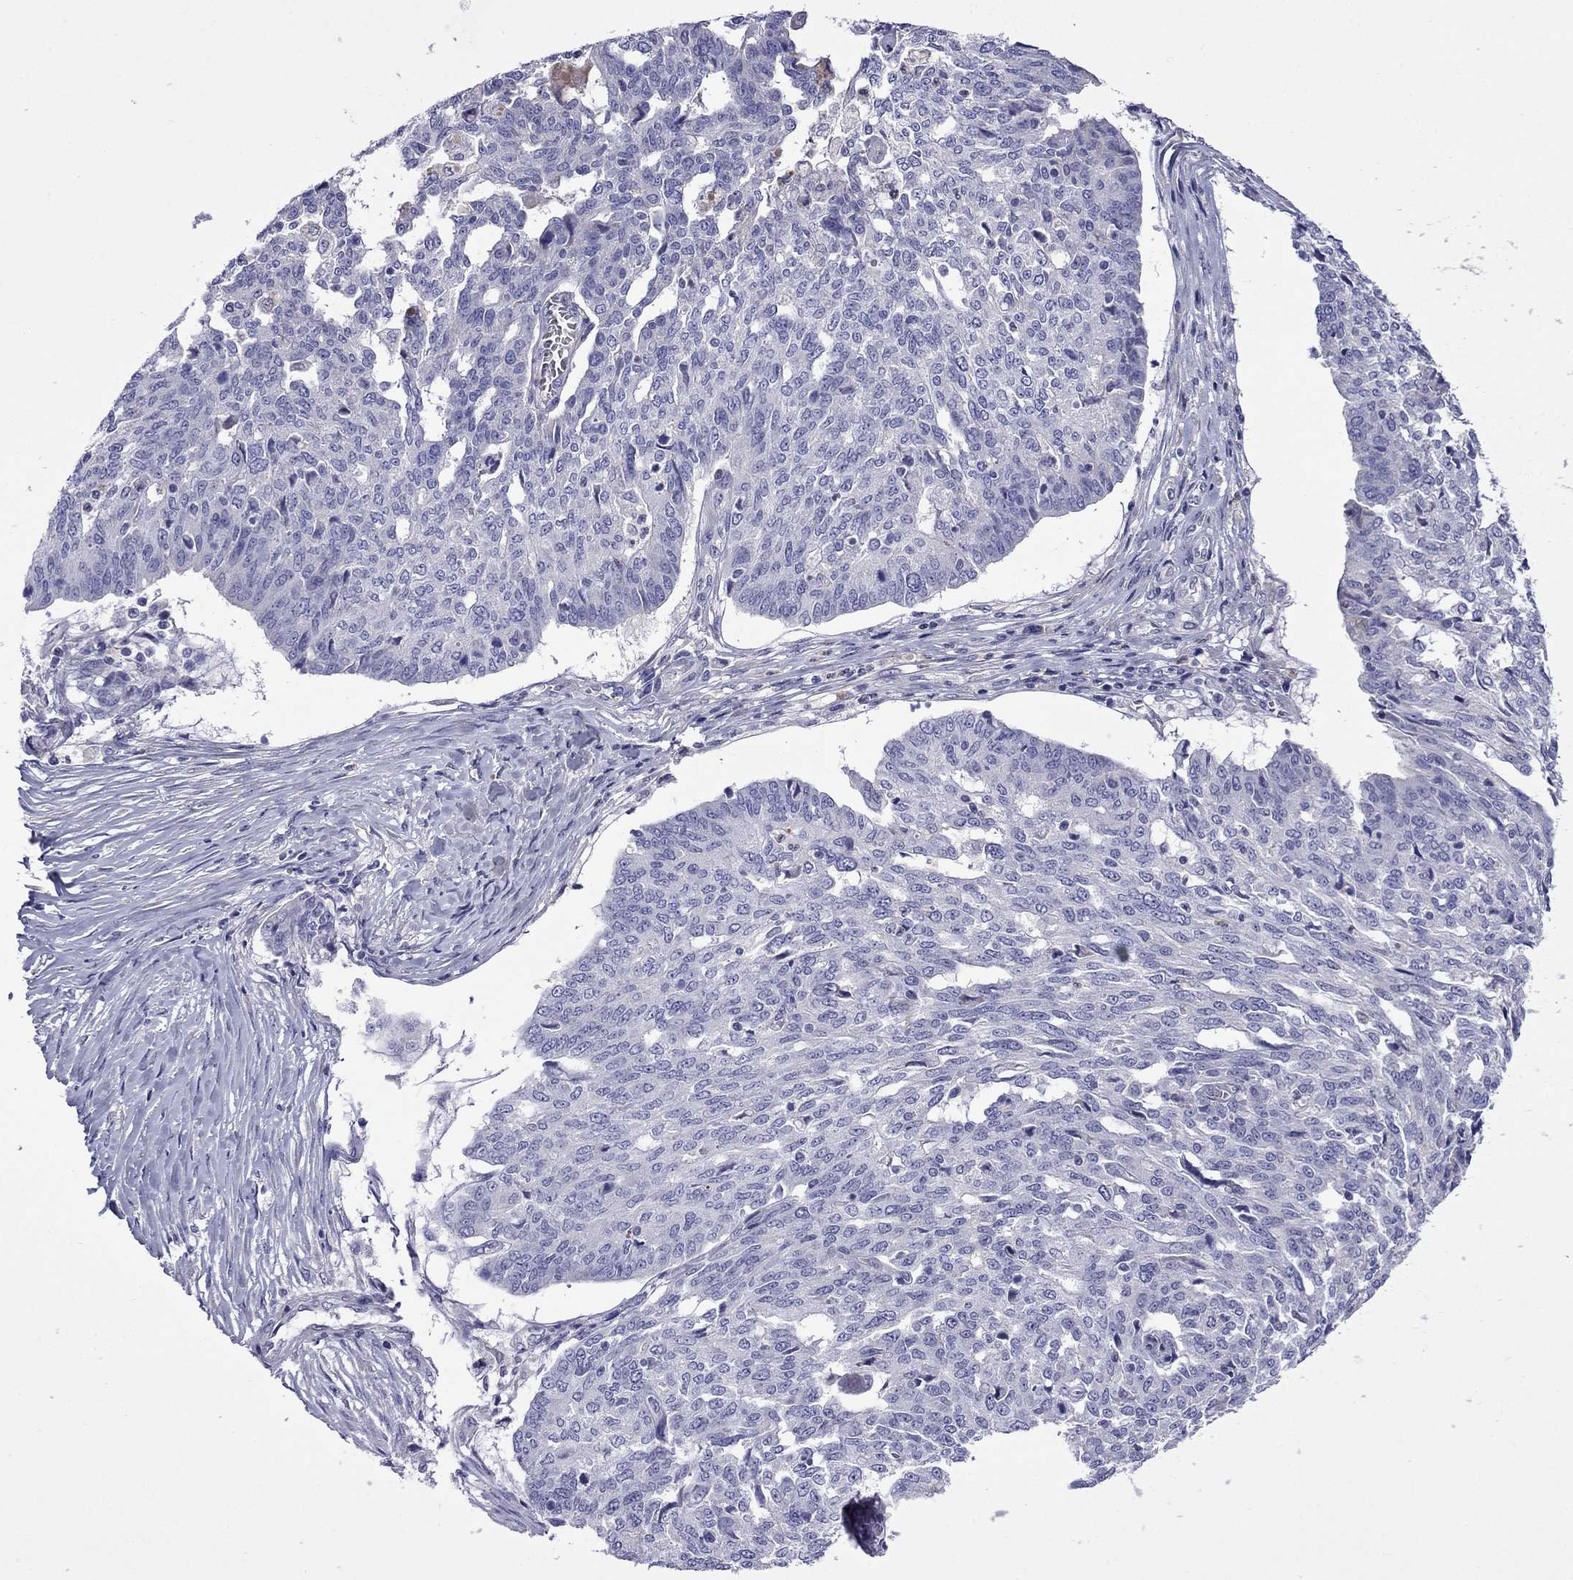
{"staining": {"intensity": "negative", "quantity": "none", "location": "none"}, "tissue": "ovarian cancer", "cell_type": "Tumor cells", "image_type": "cancer", "snomed": [{"axis": "morphology", "description": "Cystadenocarcinoma, serous, NOS"}, {"axis": "topography", "description": "Ovary"}], "caption": "A photomicrograph of ovarian serous cystadenocarcinoma stained for a protein demonstrates no brown staining in tumor cells.", "gene": "STAR", "patient": {"sex": "female", "age": 67}}